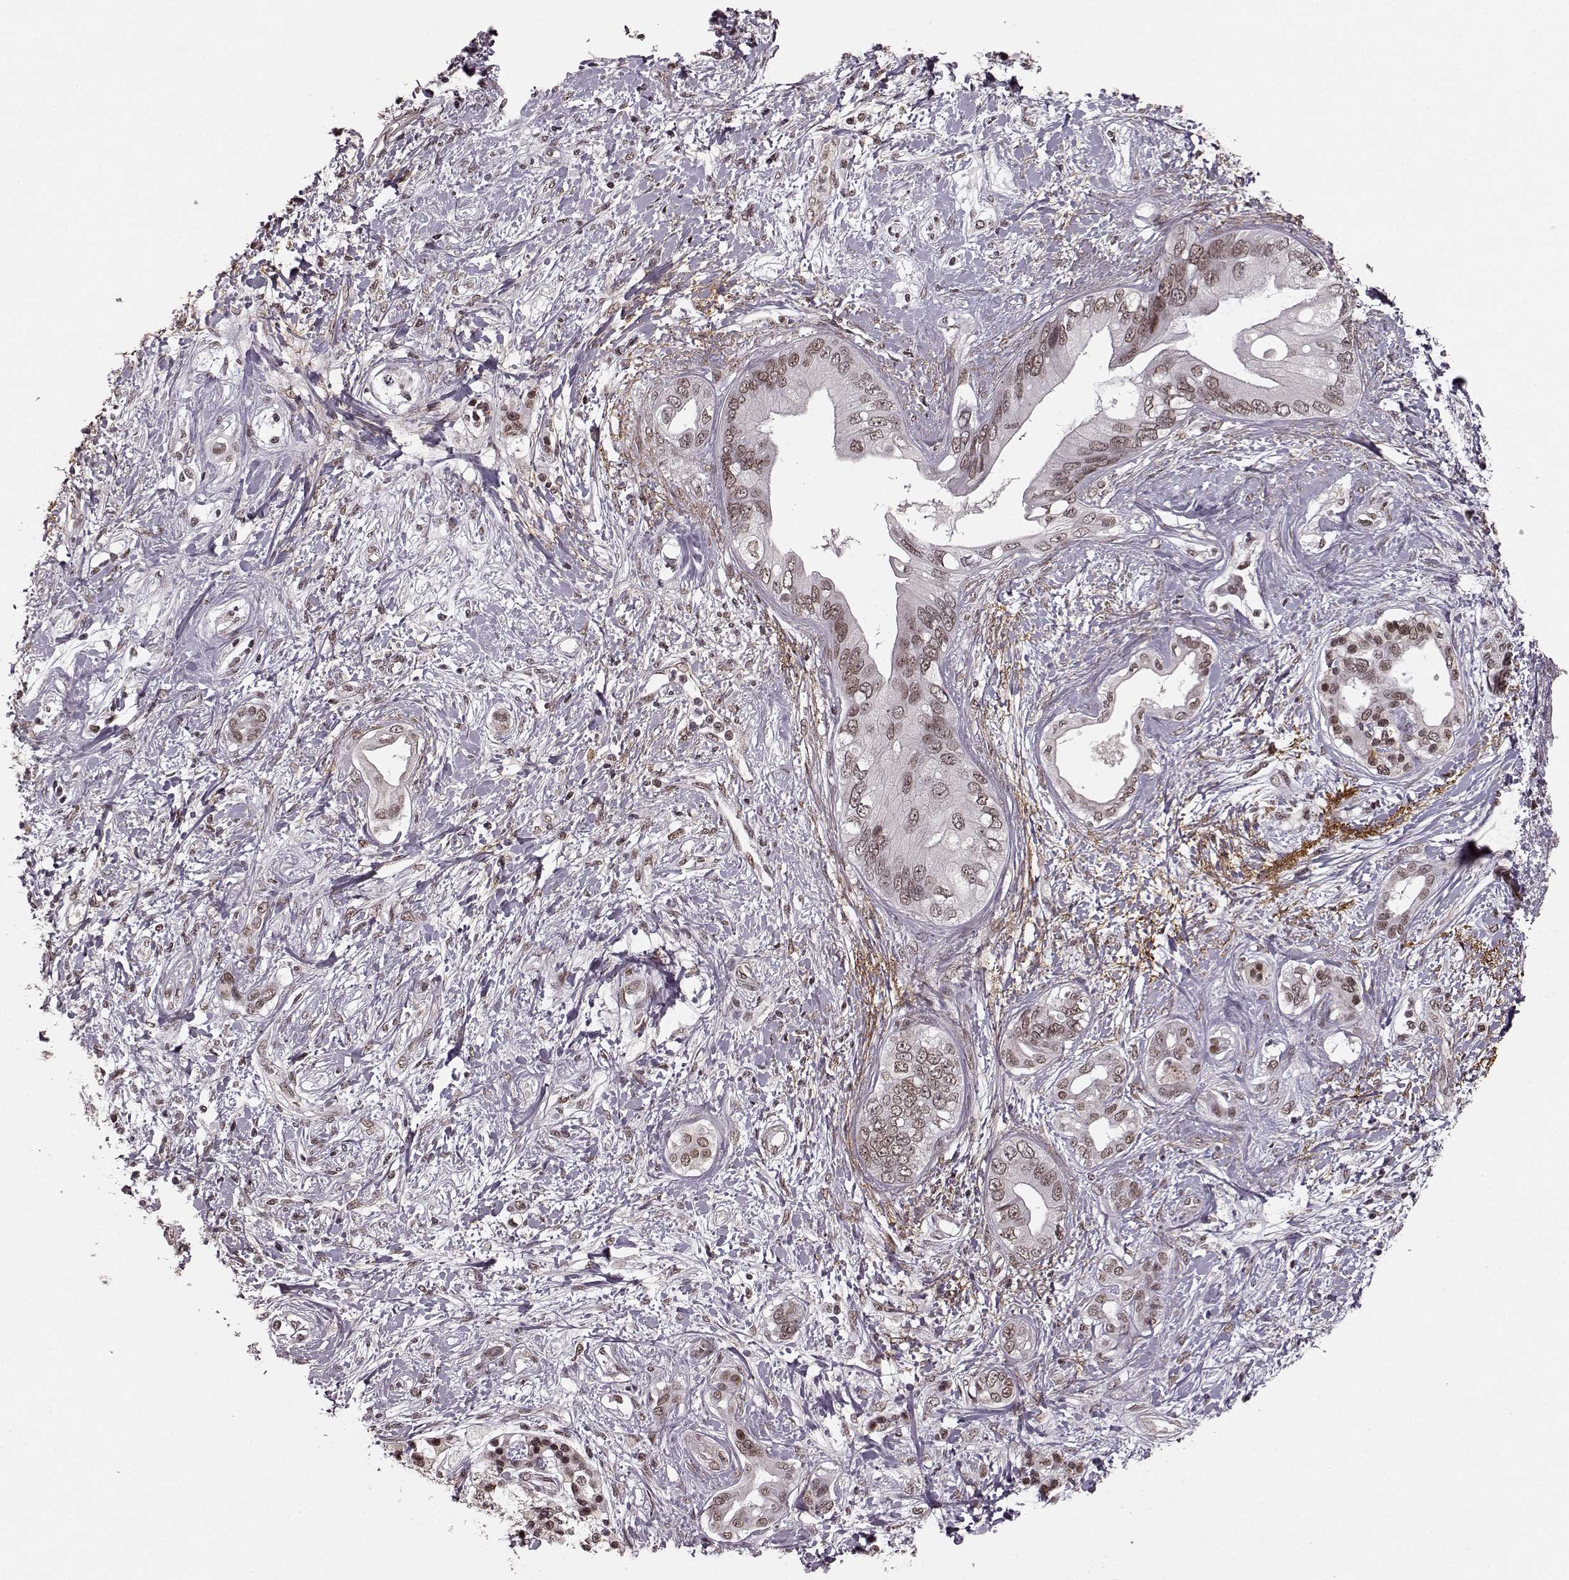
{"staining": {"intensity": "weak", "quantity": ">75%", "location": "nuclear"}, "tissue": "pancreatic cancer", "cell_type": "Tumor cells", "image_type": "cancer", "snomed": [{"axis": "morphology", "description": "Adenocarcinoma, NOS"}, {"axis": "topography", "description": "Pancreas"}], "caption": "A low amount of weak nuclear staining is identified in approximately >75% of tumor cells in pancreatic cancer (adenocarcinoma) tissue.", "gene": "RRAGD", "patient": {"sex": "female", "age": 56}}